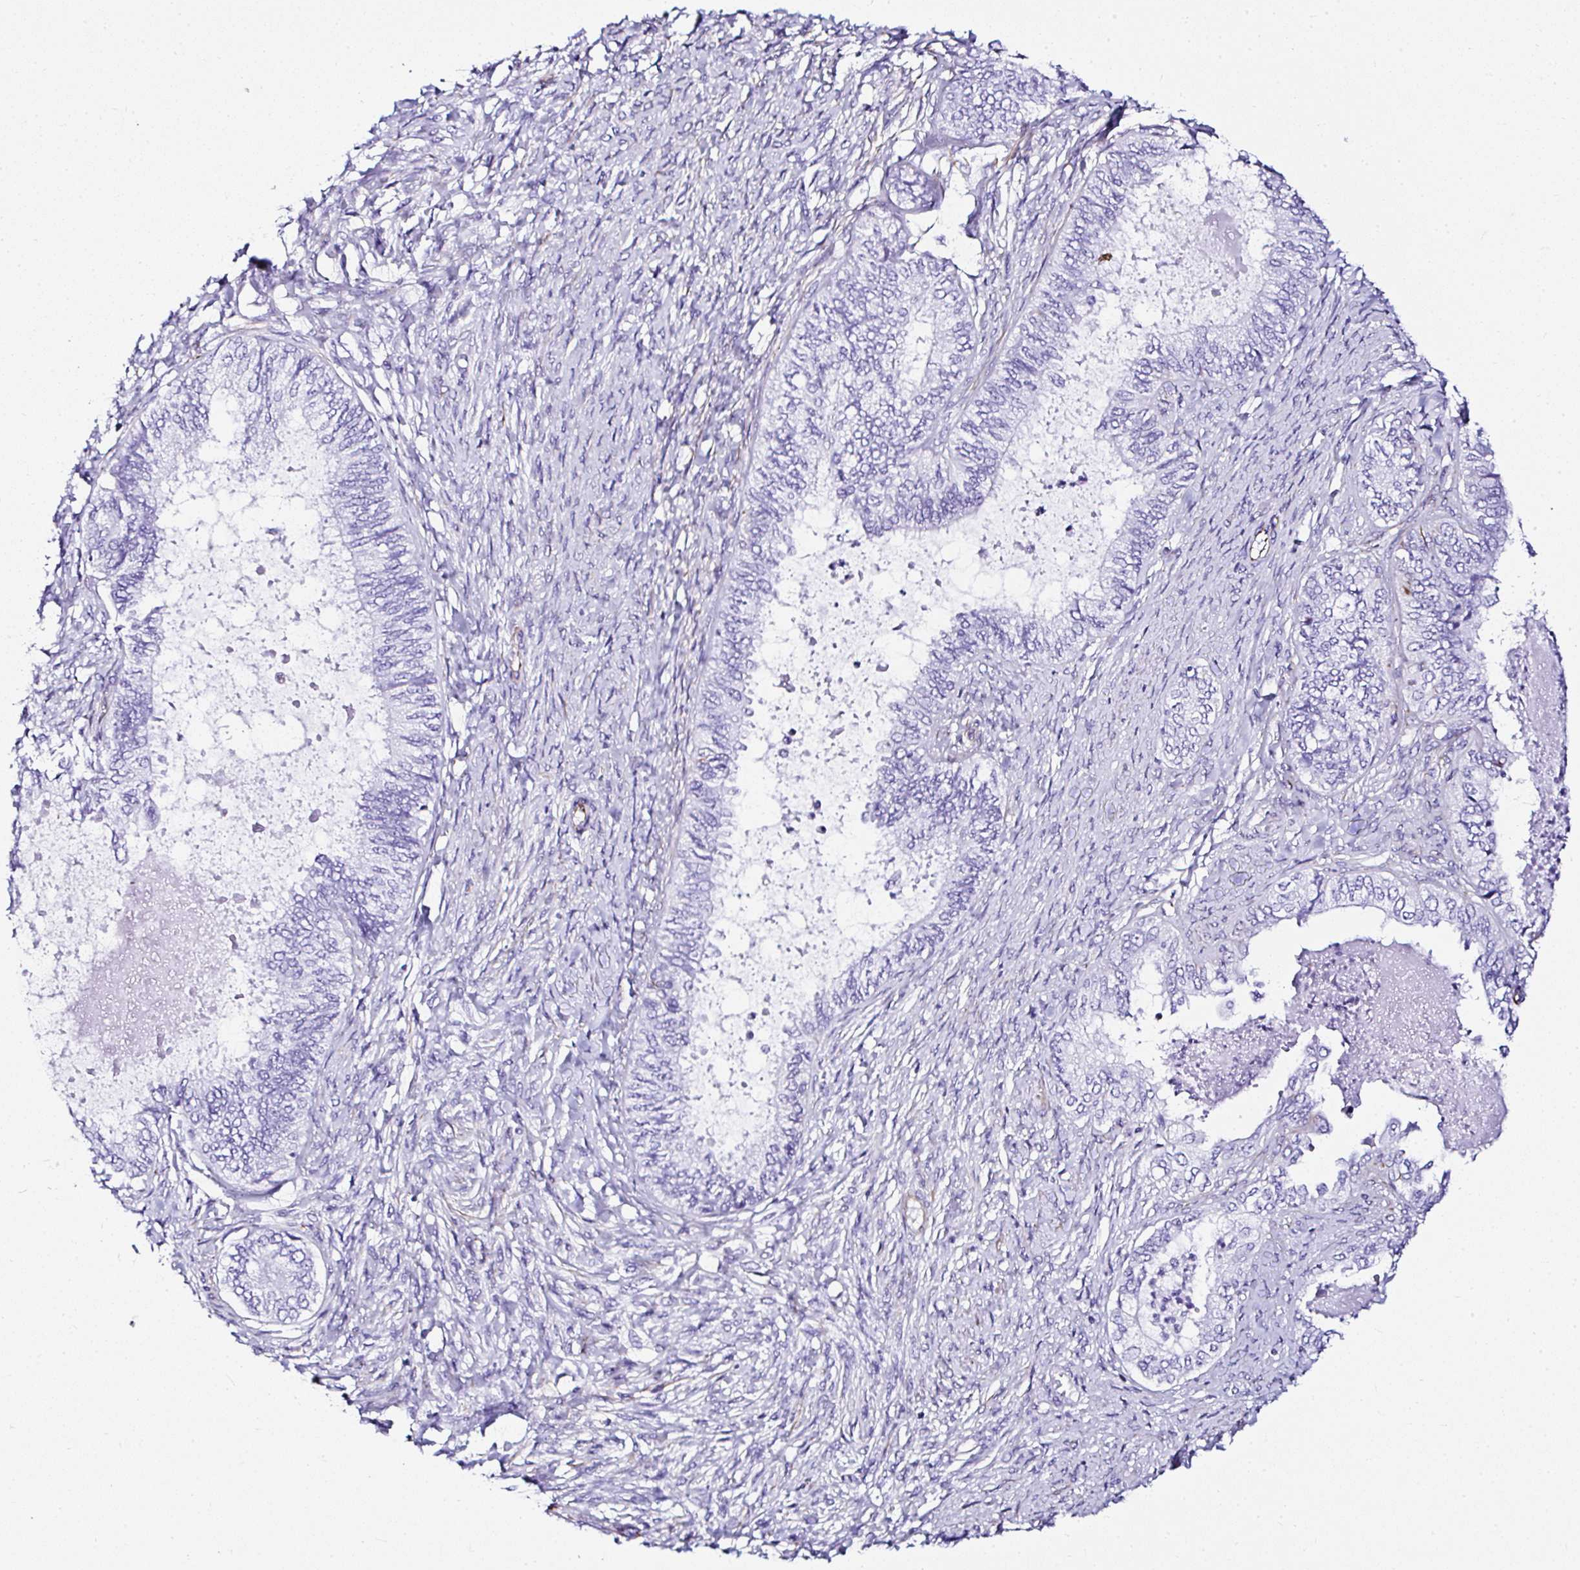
{"staining": {"intensity": "negative", "quantity": "none", "location": "none"}, "tissue": "ovarian cancer", "cell_type": "Tumor cells", "image_type": "cancer", "snomed": [{"axis": "morphology", "description": "Carcinoma, endometroid"}, {"axis": "topography", "description": "Ovary"}], "caption": "An immunohistochemistry (IHC) photomicrograph of endometroid carcinoma (ovarian) is shown. There is no staining in tumor cells of endometroid carcinoma (ovarian). (Stains: DAB immunohistochemistry with hematoxylin counter stain, Microscopy: brightfield microscopy at high magnification).", "gene": "DEPDC5", "patient": {"sex": "female", "age": 70}}